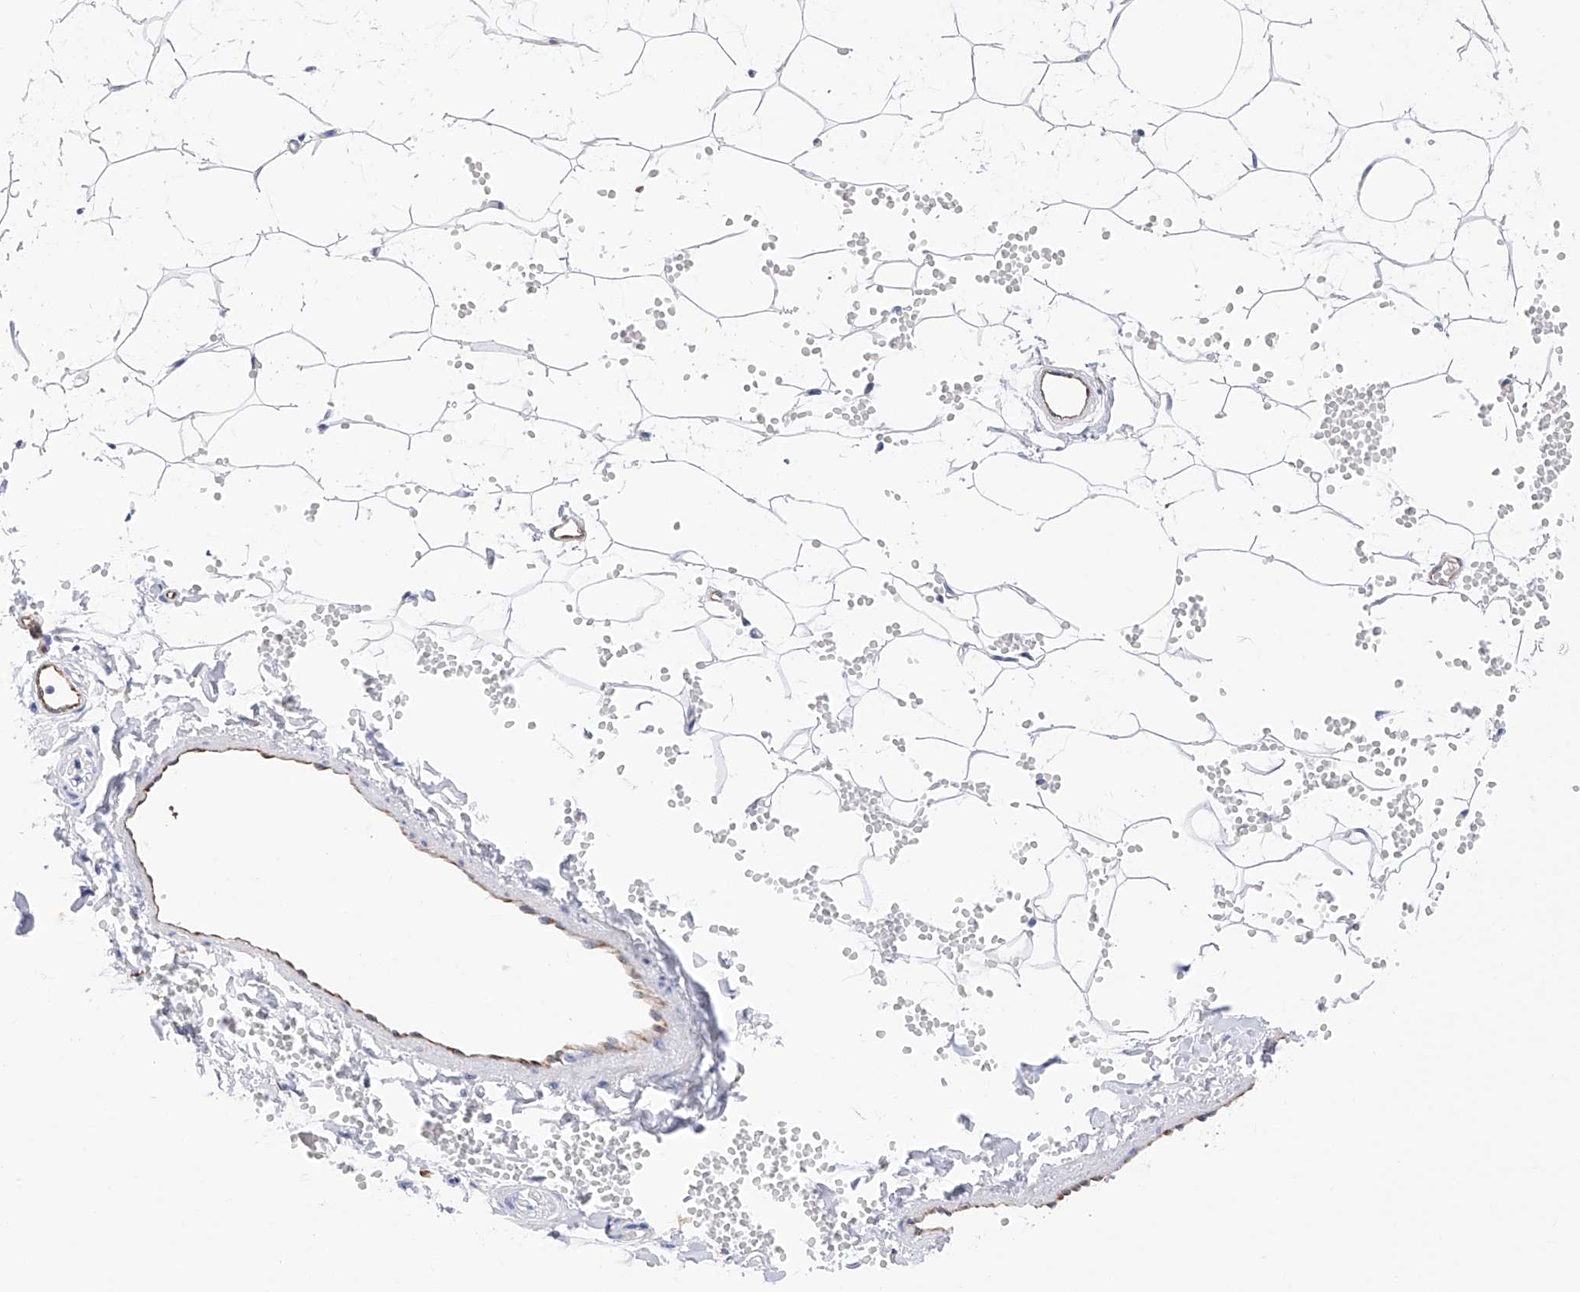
{"staining": {"intensity": "negative", "quantity": "none", "location": "none"}, "tissue": "adipose tissue", "cell_type": "Adipocytes", "image_type": "normal", "snomed": [{"axis": "morphology", "description": "Normal tissue, NOS"}, {"axis": "topography", "description": "Breast"}], "caption": "A high-resolution histopathology image shows immunohistochemistry (IHC) staining of normal adipose tissue, which reveals no significant positivity in adipocytes. (Immunohistochemistry, brightfield microscopy, high magnification).", "gene": "PDIA5", "patient": {"sex": "female", "age": 23}}